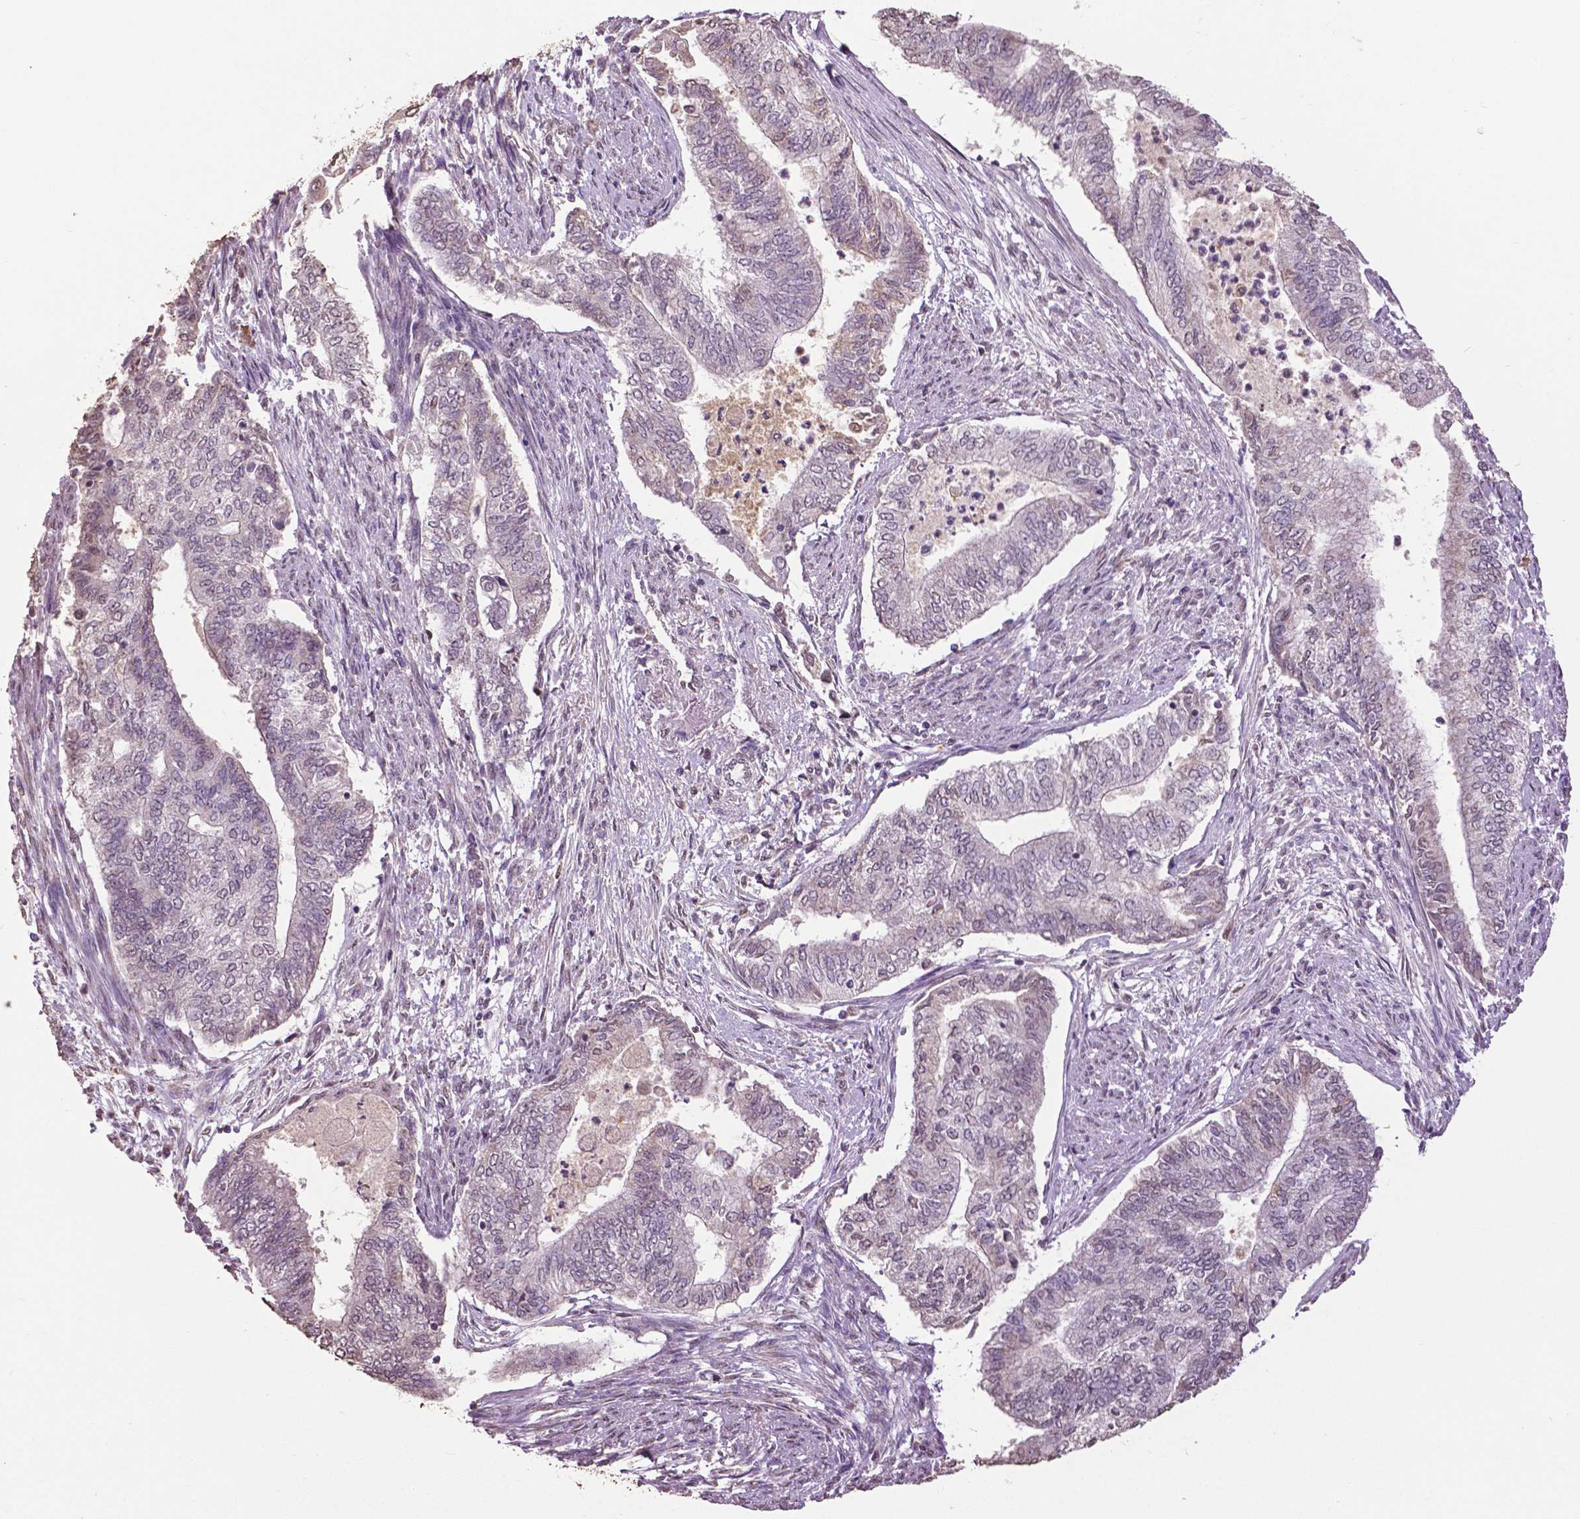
{"staining": {"intensity": "negative", "quantity": "none", "location": "none"}, "tissue": "endometrial cancer", "cell_type": "Tumor cells", "image_type": "cancer", "snomed": [{"axis": "morphology", "description": "Adenocarcinoma, NOS"}, {"axis": "topography", "description": "Endometrium"}], "caption": "IHC micrograph of neoplastic tissue: adenocarcinoma (endometrial) stained with DAB (3,3'-diaminobenzidine) reveals no significant protein staining in tumor cells.", "gene": "RUNX3", "patient": {"sex": "female", "age": 65}}